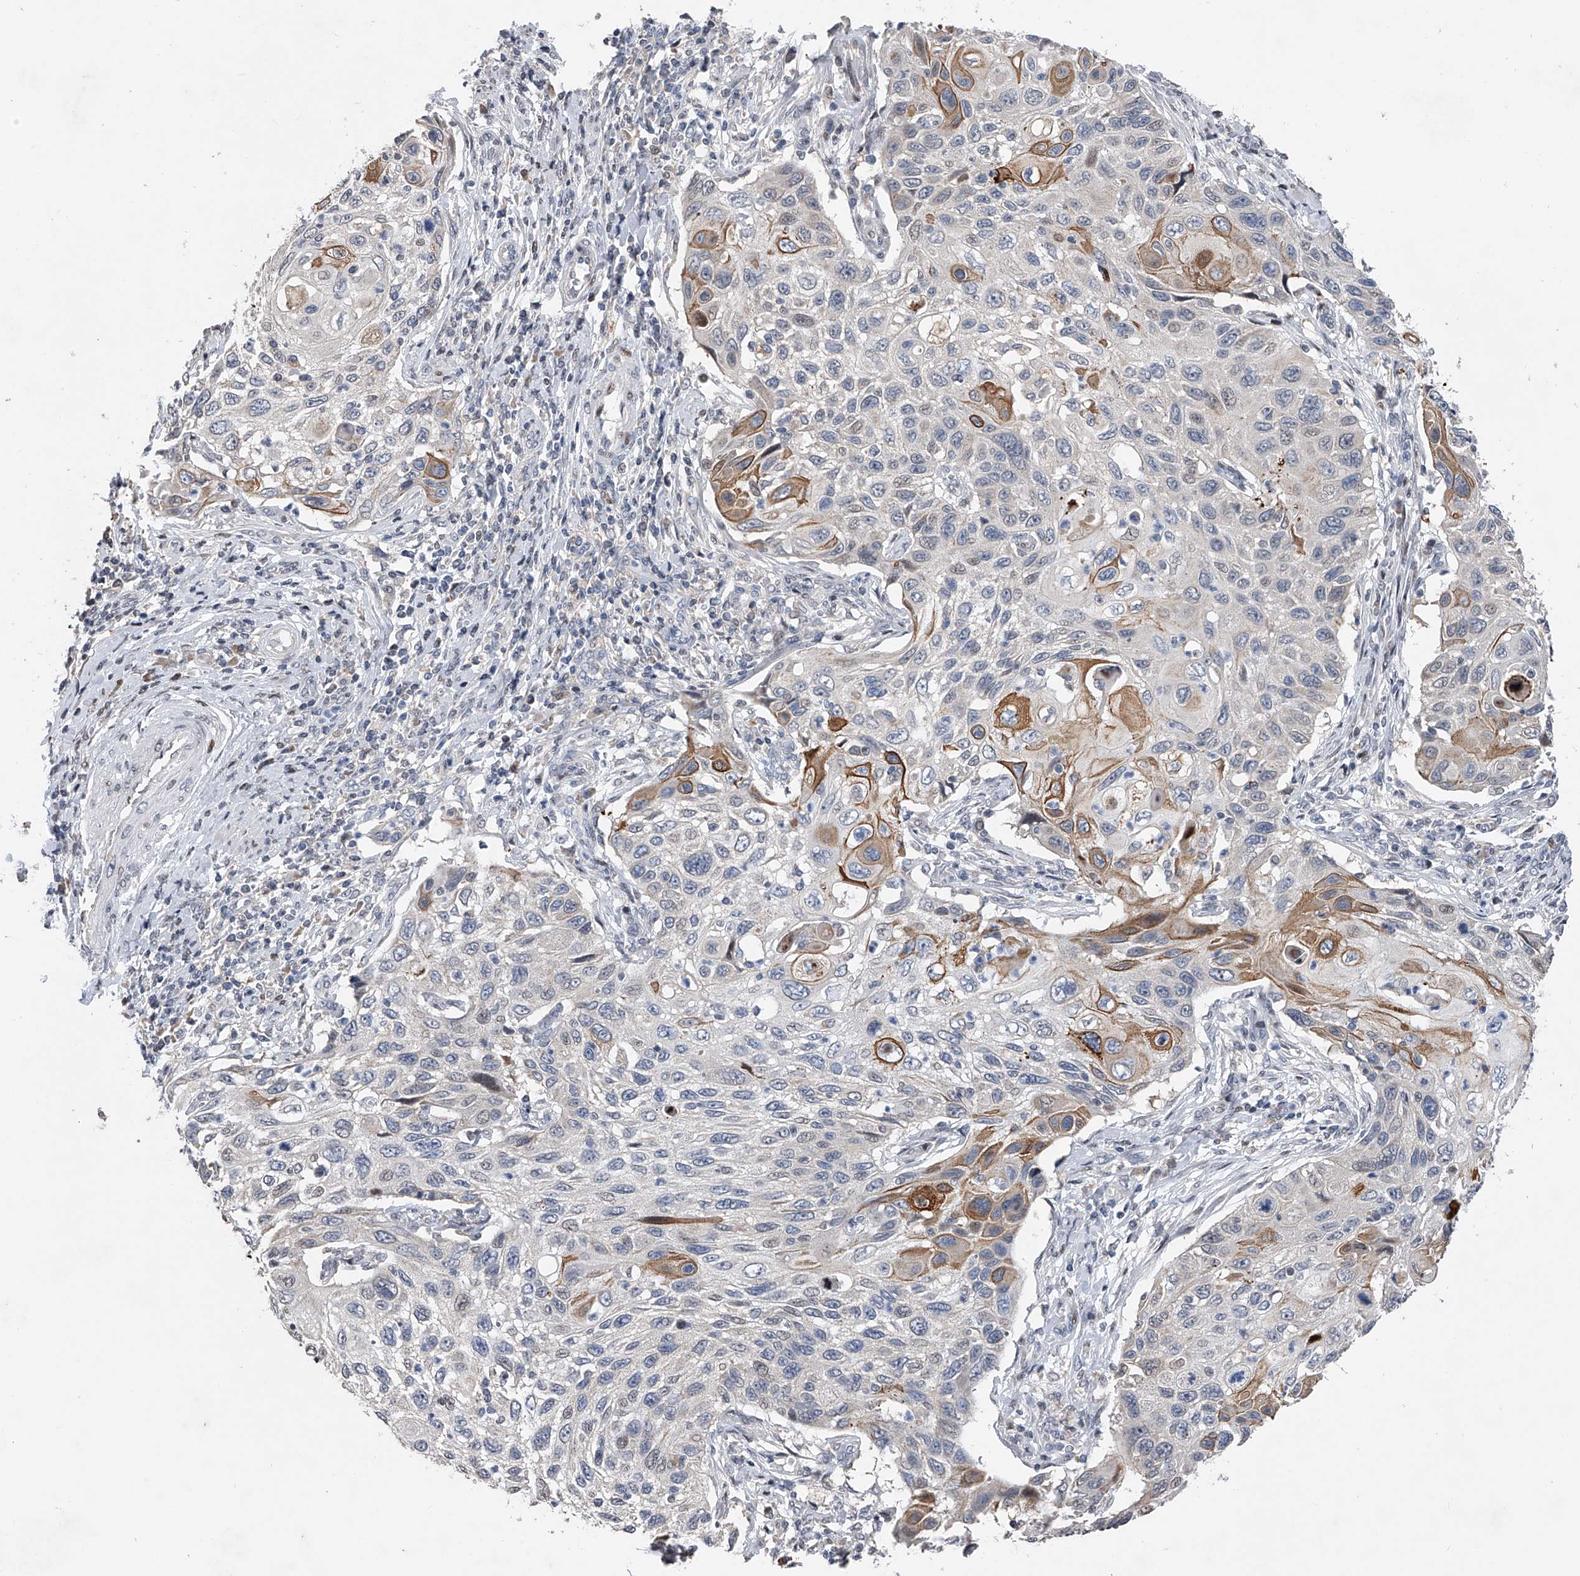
{"staining": {"intensity": "moderate", "quantity": "<25%", "location": "cytoplasmic/membranous"}, "tissue": "cervical cancer", "cell_type": "Tumor cells", "image_type": "cancer", "snomed": [{"axis": "morphology", "description": "Squamous cell carcinoma, NOS"}, {"axis": "topography", "description": "Cervix"}], "caption": "Immunohistochemistry histopathology image of neoplastic tissue: cervical squamous cell carcinoma stained using IHC reveals low levels of moderate protein expression localized specifically in the cytoplasmic/membranous of tumor cells, appearing as a cytoplasmic/membranous brown color.", "gene": "RWDD2A", "patient": {"sex": "female", "age": 70}}